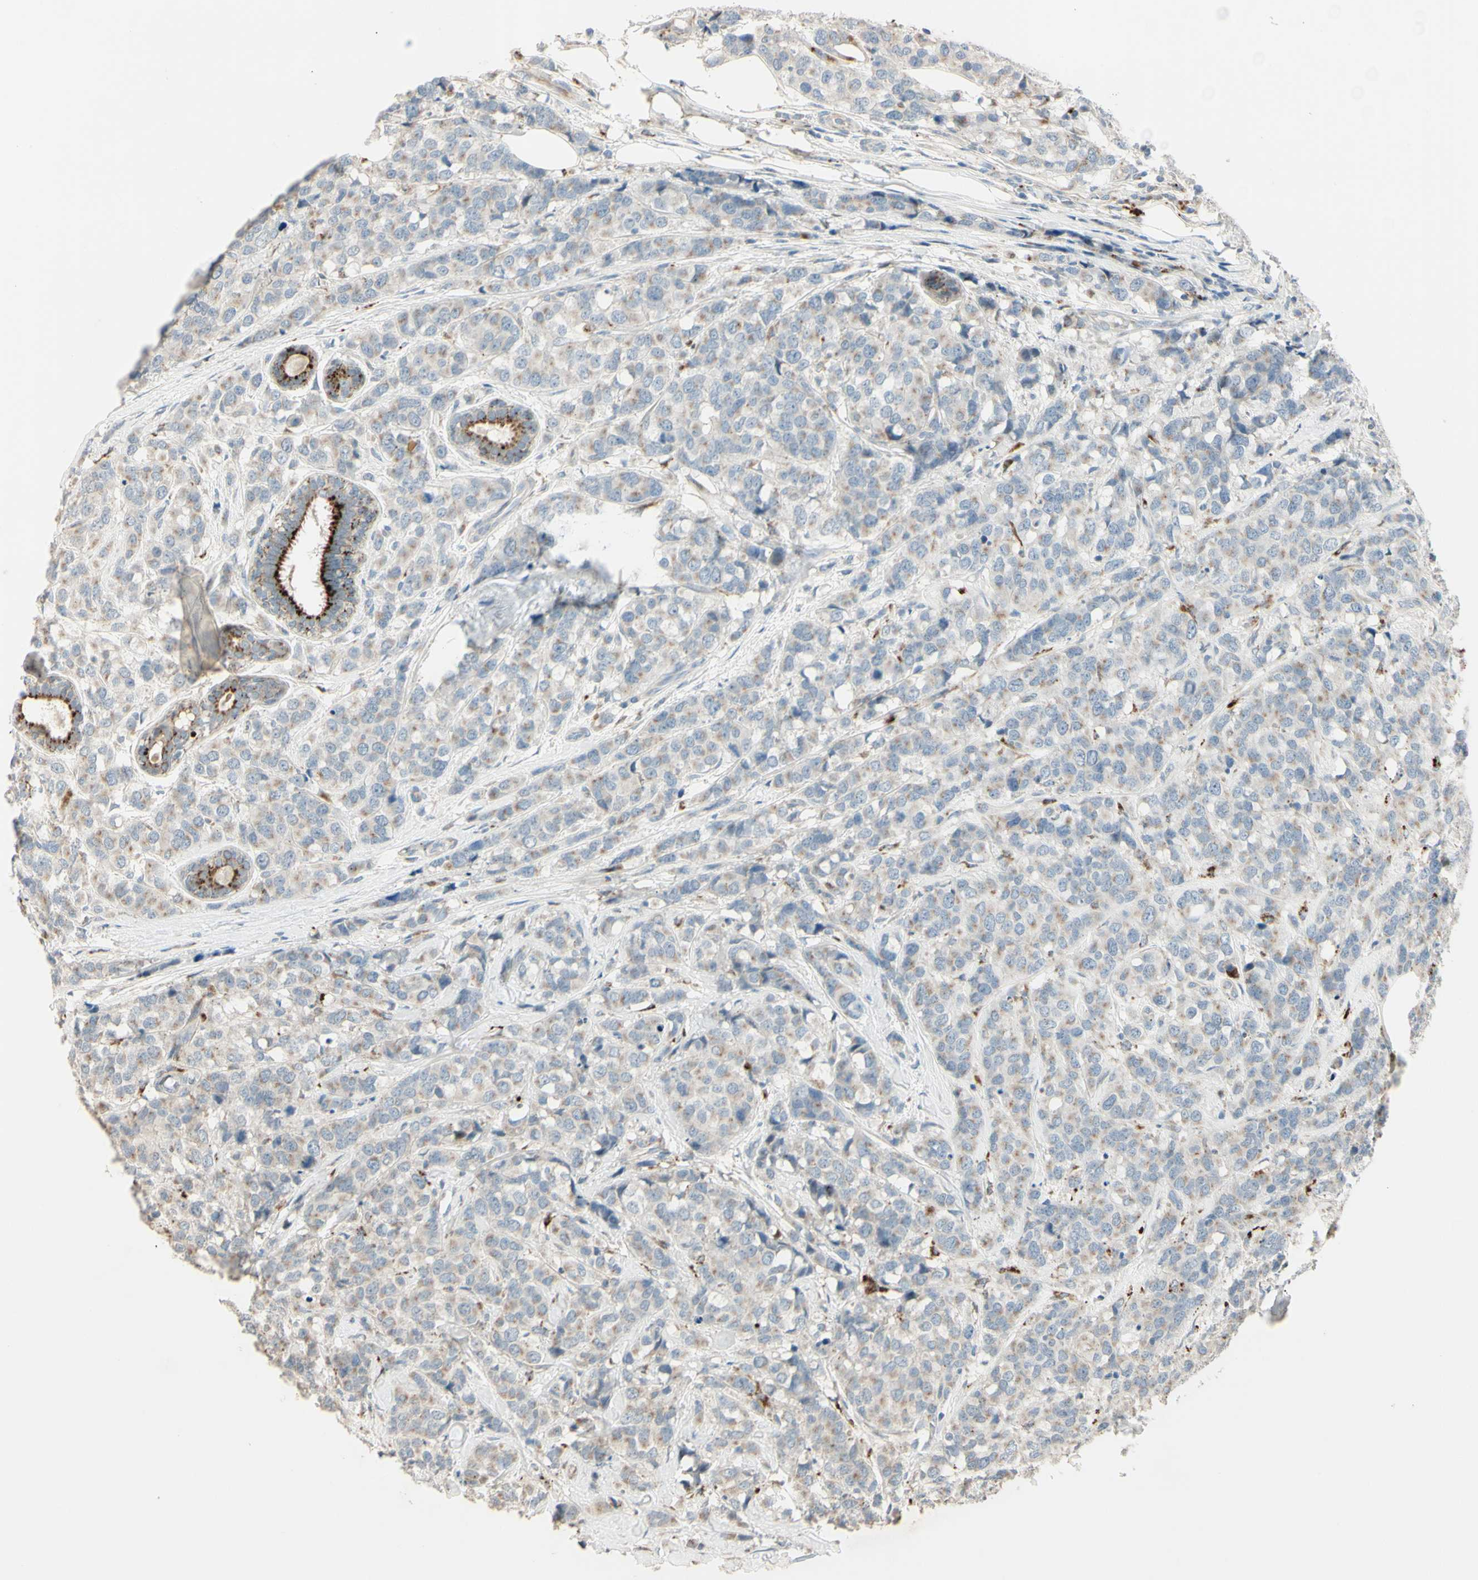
{"staining": {"intensity": "weak", "quantity": "<25%", "location": "cytoplasmic/membranous"}, "tissue": "breast cancer", "cell_type": "Tumor cells", "image_type": "cancer", "snomed": [{"axis": "morphology", "description": "Lobular carcinoma"}, {"axis": "topography", "description": "Breast"}], "caption": "The photomicrograph demonstrates no significant expression in tumor cells of breast cancer.", "gene": "NDFIP1", "patient": {"sex": "female", "age": 59}}